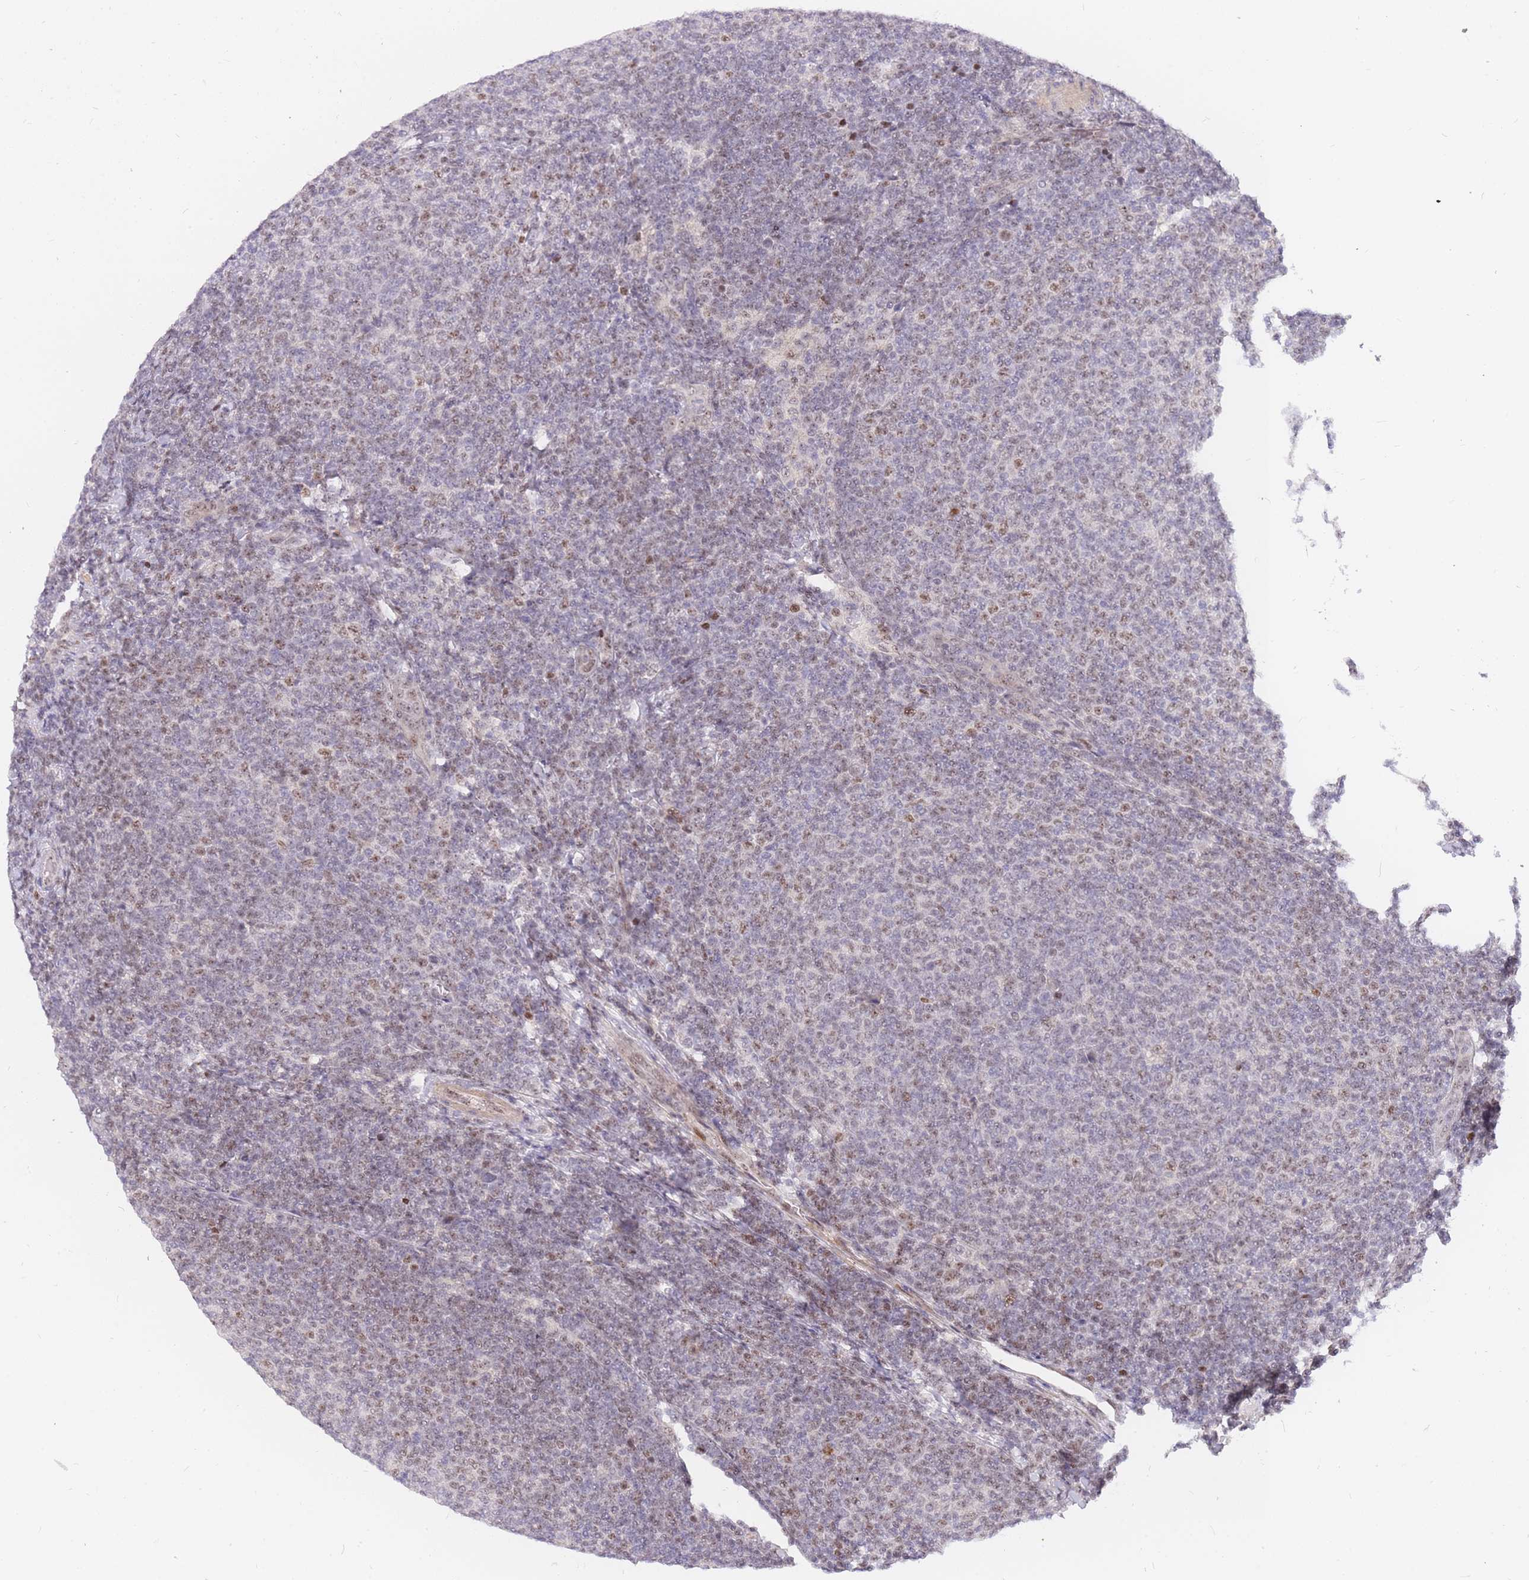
{"staining": {"intensity": "weak", "quantity": "25%-75%", "location": "nuclear"}, "tissue": "lymphoma", "cell_type": "Tumor cells", "image_type": "cancer", "snomed": [{"axis": "morphology", "description": "Malignant lymphoma, non-Hodgkin's type, Low grade"}, {"axis": "topography", "description": "Lymph node"}], "caption": "Immunohistochemical staining of lymphoma reveals low levels of weak nuclear expression in approximately 25%-75% of tumor cells. The protein is shown in brown color, while the nuclei are stained blue.", "gene": "TLE2", "patient": {"sex": "male", "age": 66}}